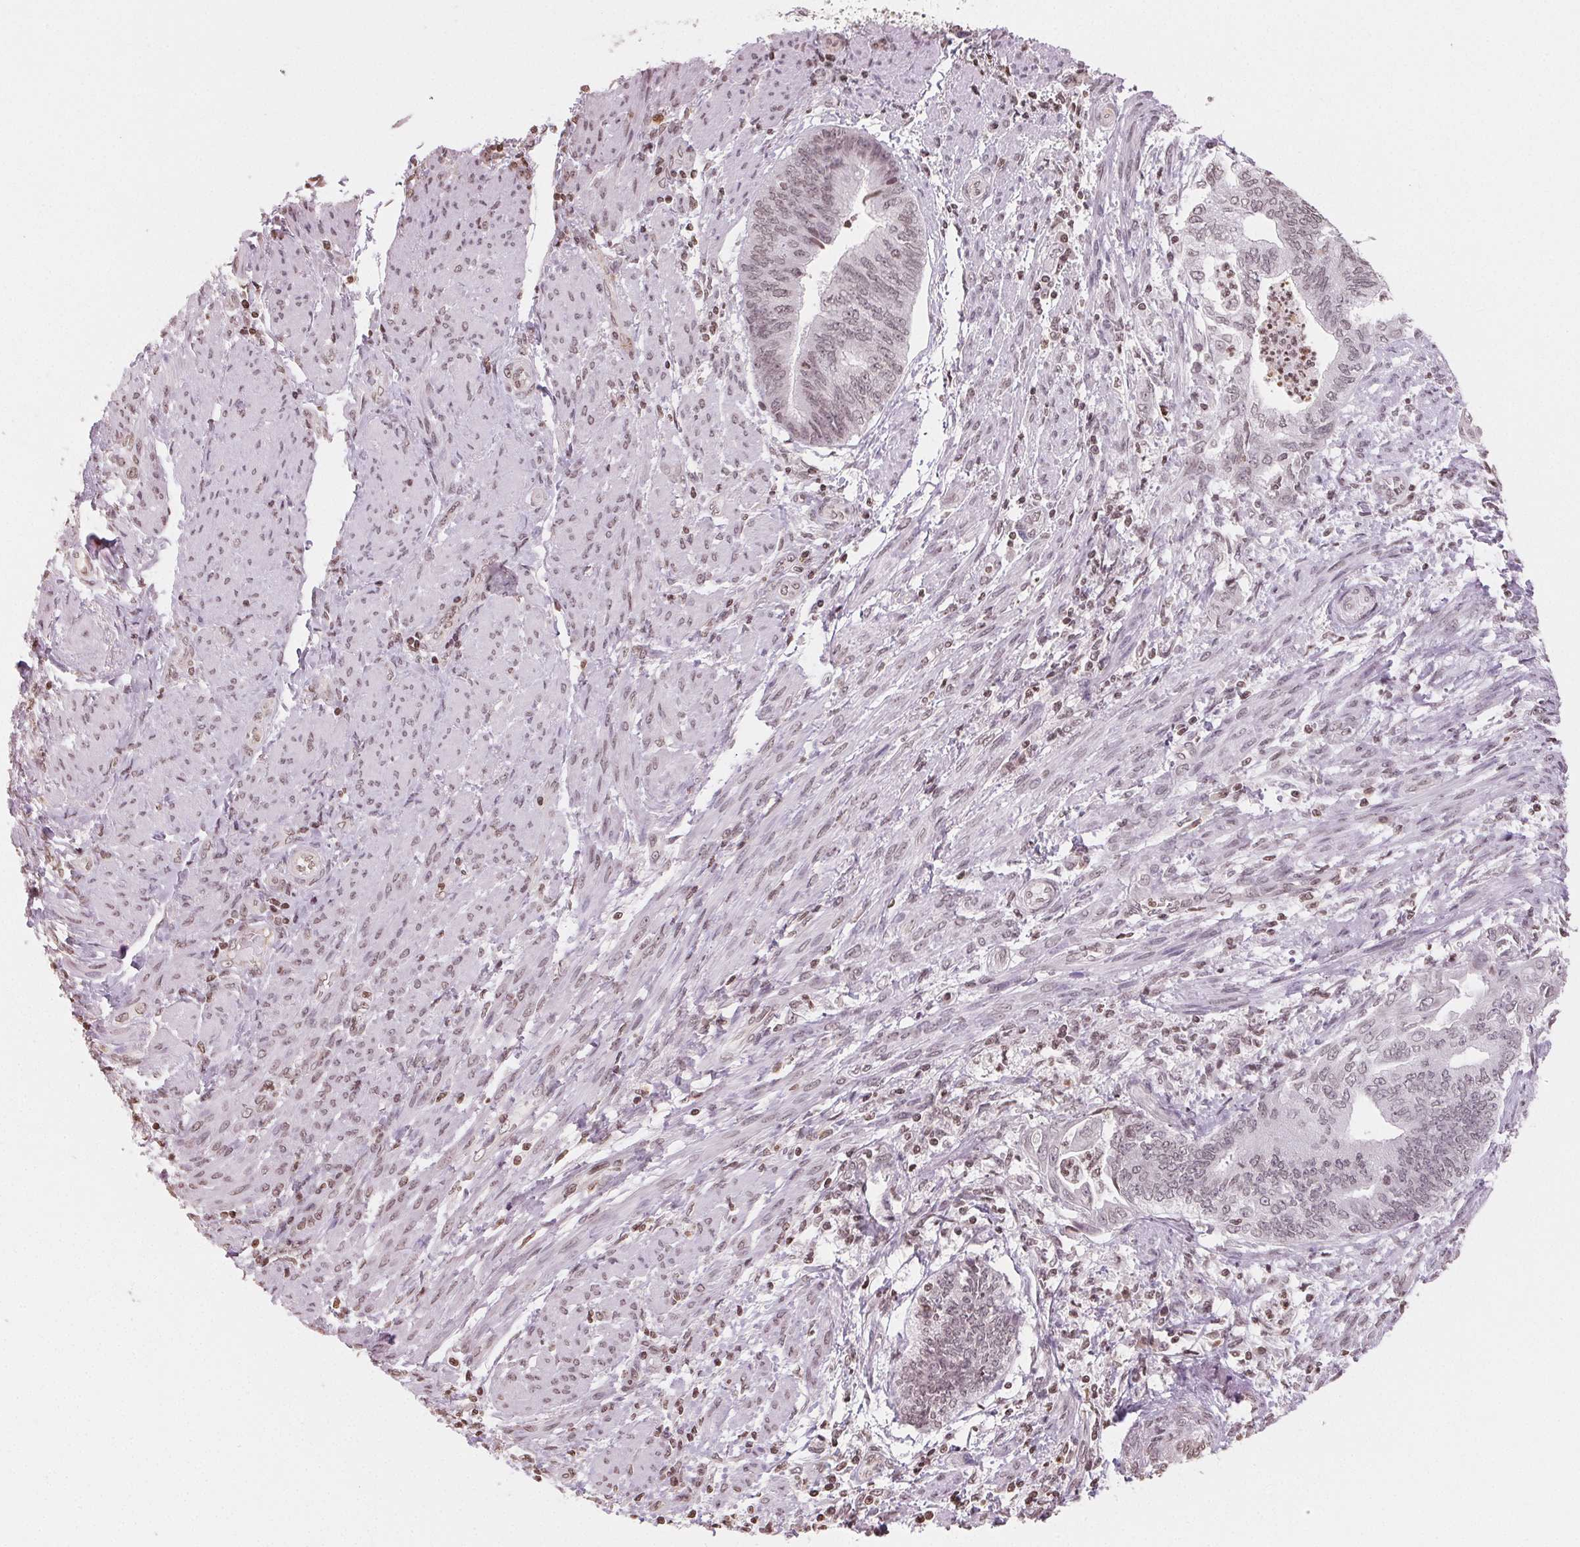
{"staining": {"intensity": "weak", "quantity": "25%-75%", "location": "nuclear"}, "tissue": "endometrial cancer", "cell_type": "Tumor cells", "image_type": "cancer", "snomed": [{"axis": "morphology", "description": "Adenocarcinoma, NOS"}, {"axis": "topography", "description": "Endometrium"}], "caption": "A high-resolution micrograph shows immunohistochemistry staining of endometrial cancer (adenocarcinoma), which exhibits weak nuclear expression in about 25%-75% of tumor cells.", "gene": "TBP", "patient": {"sex": "female", "age": 65}}